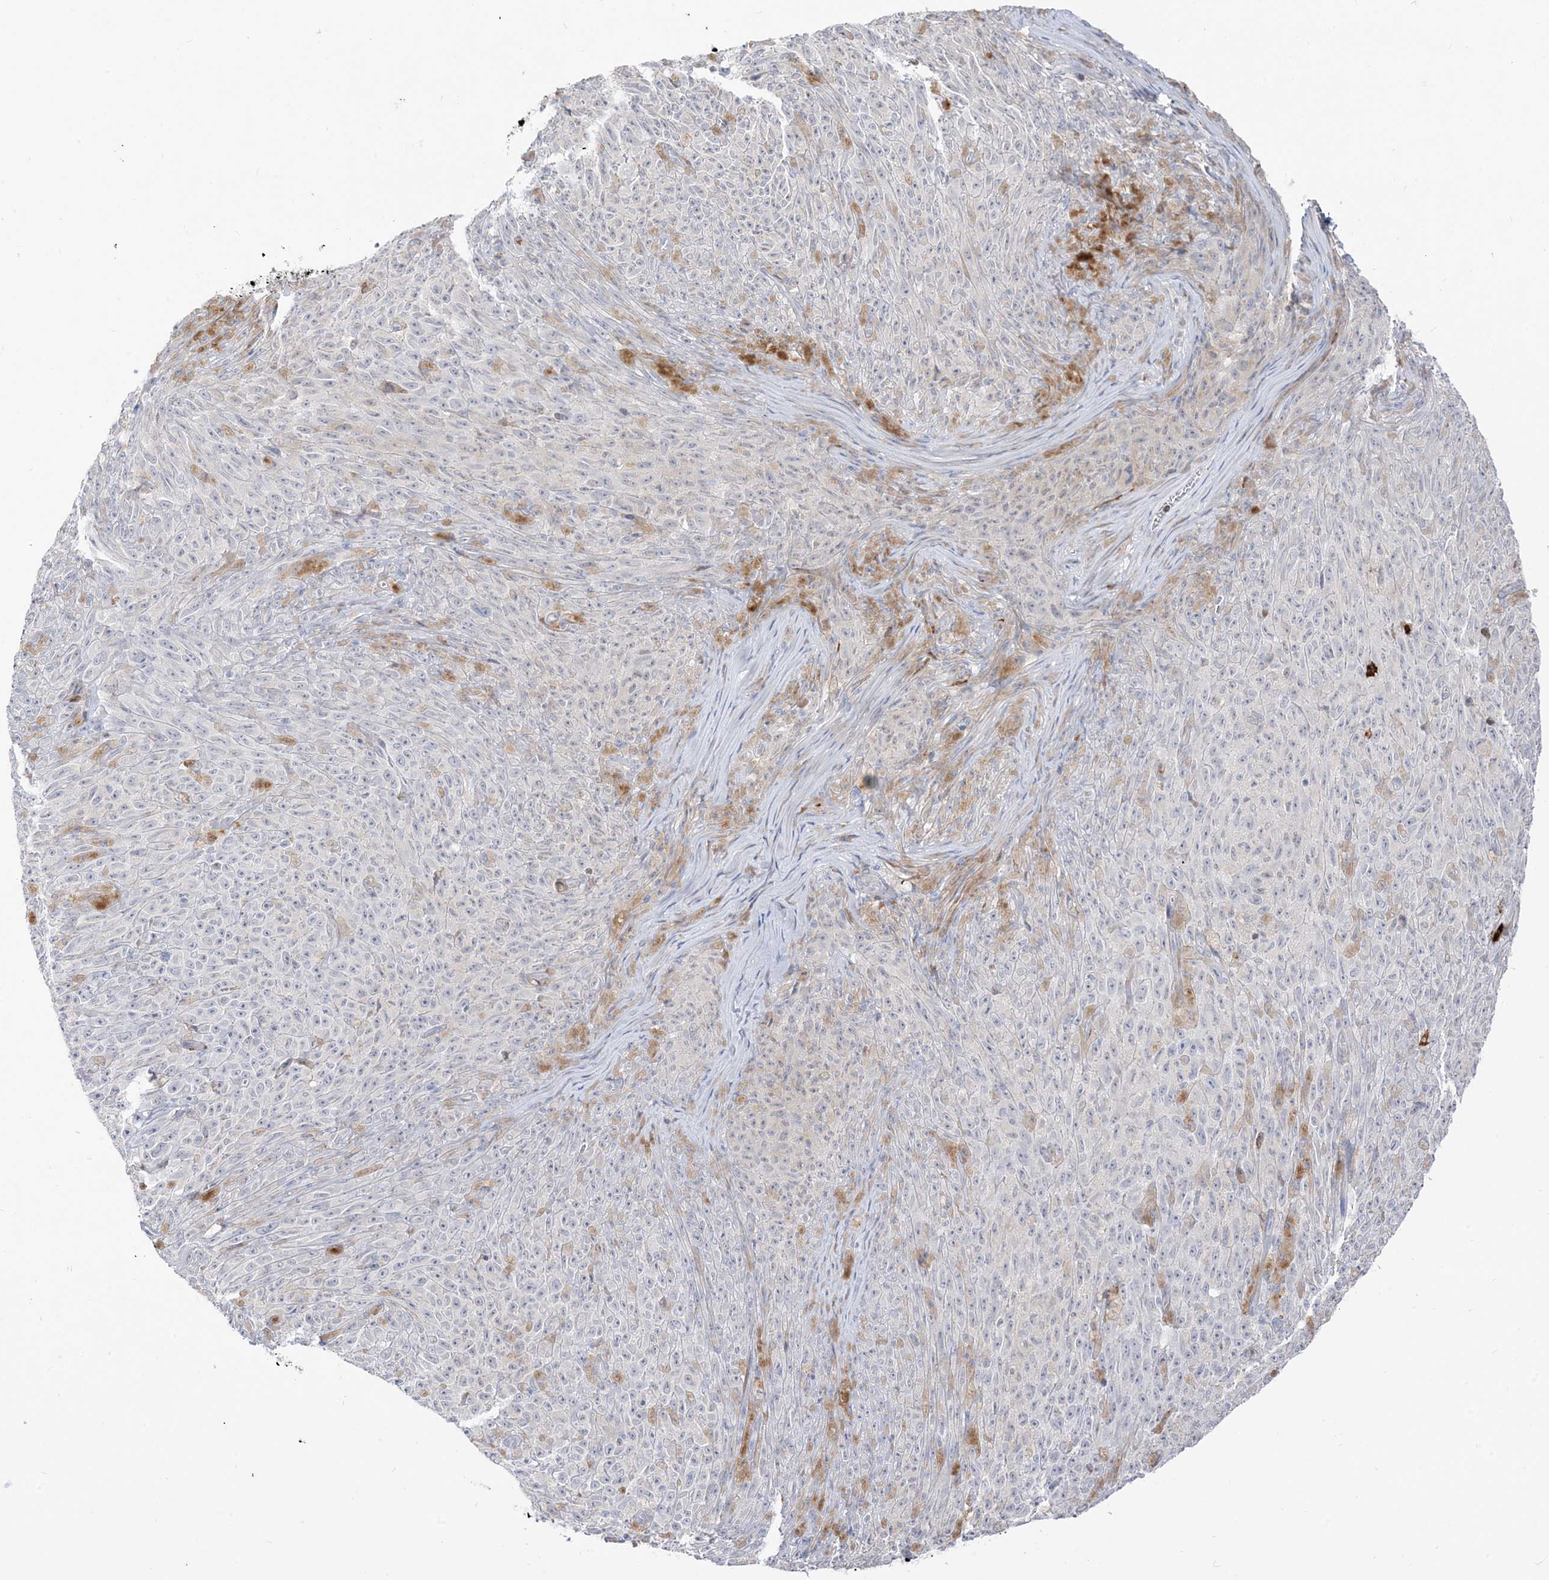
{"staining": {"intensity": "negative", "quantity": "none", "location": "none"}, "tissue": "melanoma", "cell_type": "Tumor cells", "image_type": "cancer", "snomed": [{"axis": "morphology", "description": "Malignant melanoma, NOS"}, {"axis": "topography", "description": "Skin"}], "caption": "Immunohistochemical staining of human malignant melanoma exhibits no significant positivity in tumor cells. (DAB immunohistochemistry (IHC) visualized using brightfield microscopy, high magnification).", "gene": "LOXL3", "patient": {"sex": "female", "age": 82}}